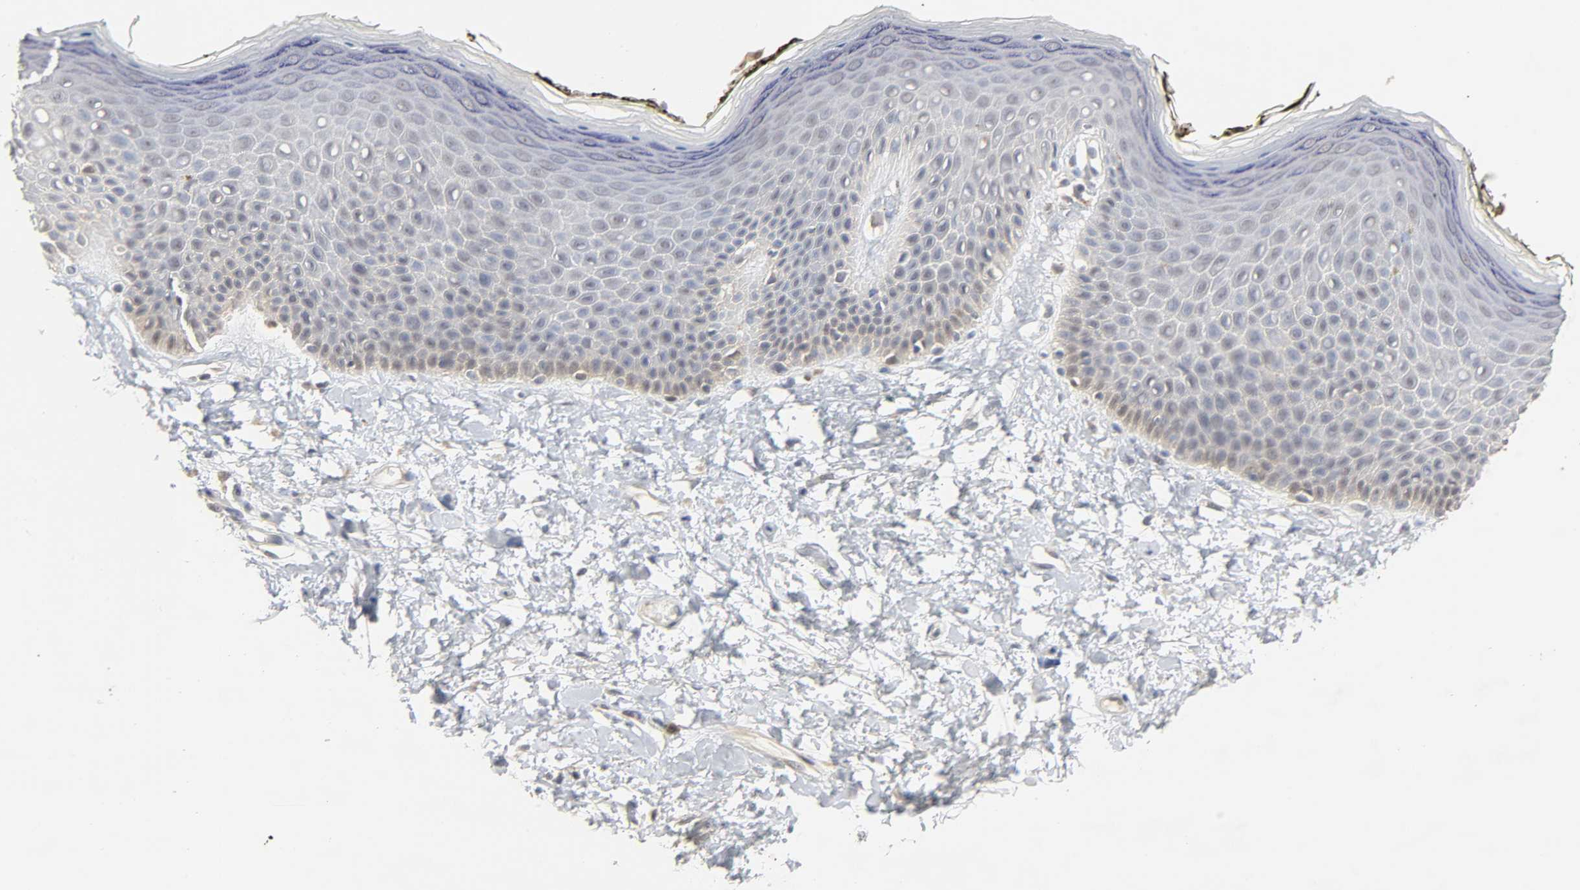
{"staining": {"intensity": "moderate", "quantity": "<25%", "location": "cytoplasmic/membranous"}, "tissue": "skin", "cell_type": "Epidermal cells", "image_type": "normal", "snomed": [{"axis": "morphology", "description": "Normal tissue, NOS"}, {"axis": "morphology", "description": "Inflammation, NOS"}, {"axis": "topography", "description": "Vulva"}], "caption": "IHC of benign skin shows low levels of moderate cytoplasmic/membranous staining in about <25% of epidermal cells. Nuclei are stained in blue.", "gene": "MIF", "patient": {"sex": "female", "age": 84}}